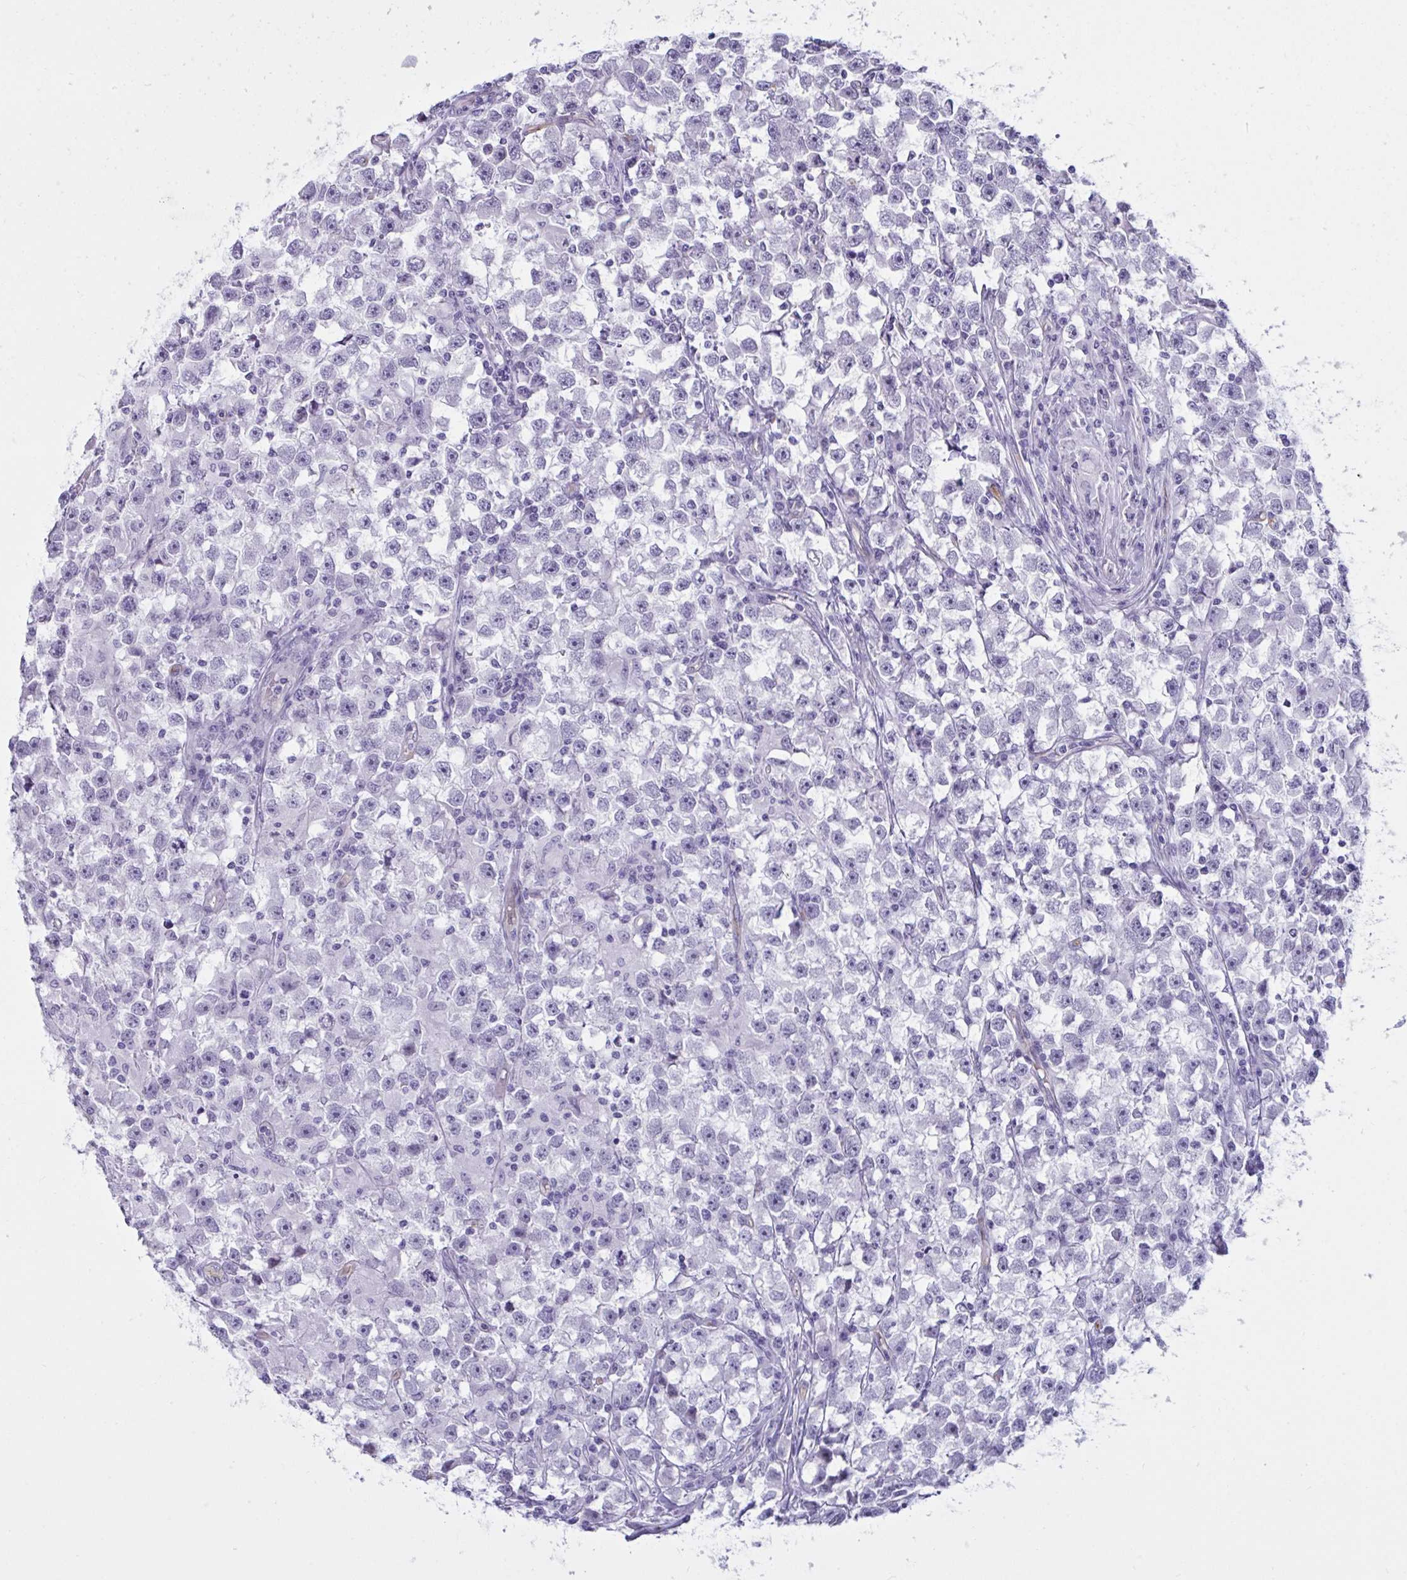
{"staining": {"intensity": "negative", "quantity": "none", "location": "none"}, "tissue": "testis cancer", "cell_type": "Tumor cells", "image_type": "cancer", "snomed": [{"axis": "morphology", "description": "Seminoma, NOS"}, {"axis": "topography", "description": "Testis"}], "caption": "Immunohistochemical staining of human seminoma (testis) displays no significant expression in tumor cells.", "gene": "EML1", "patient": {"sex": "male", "age": 33}}